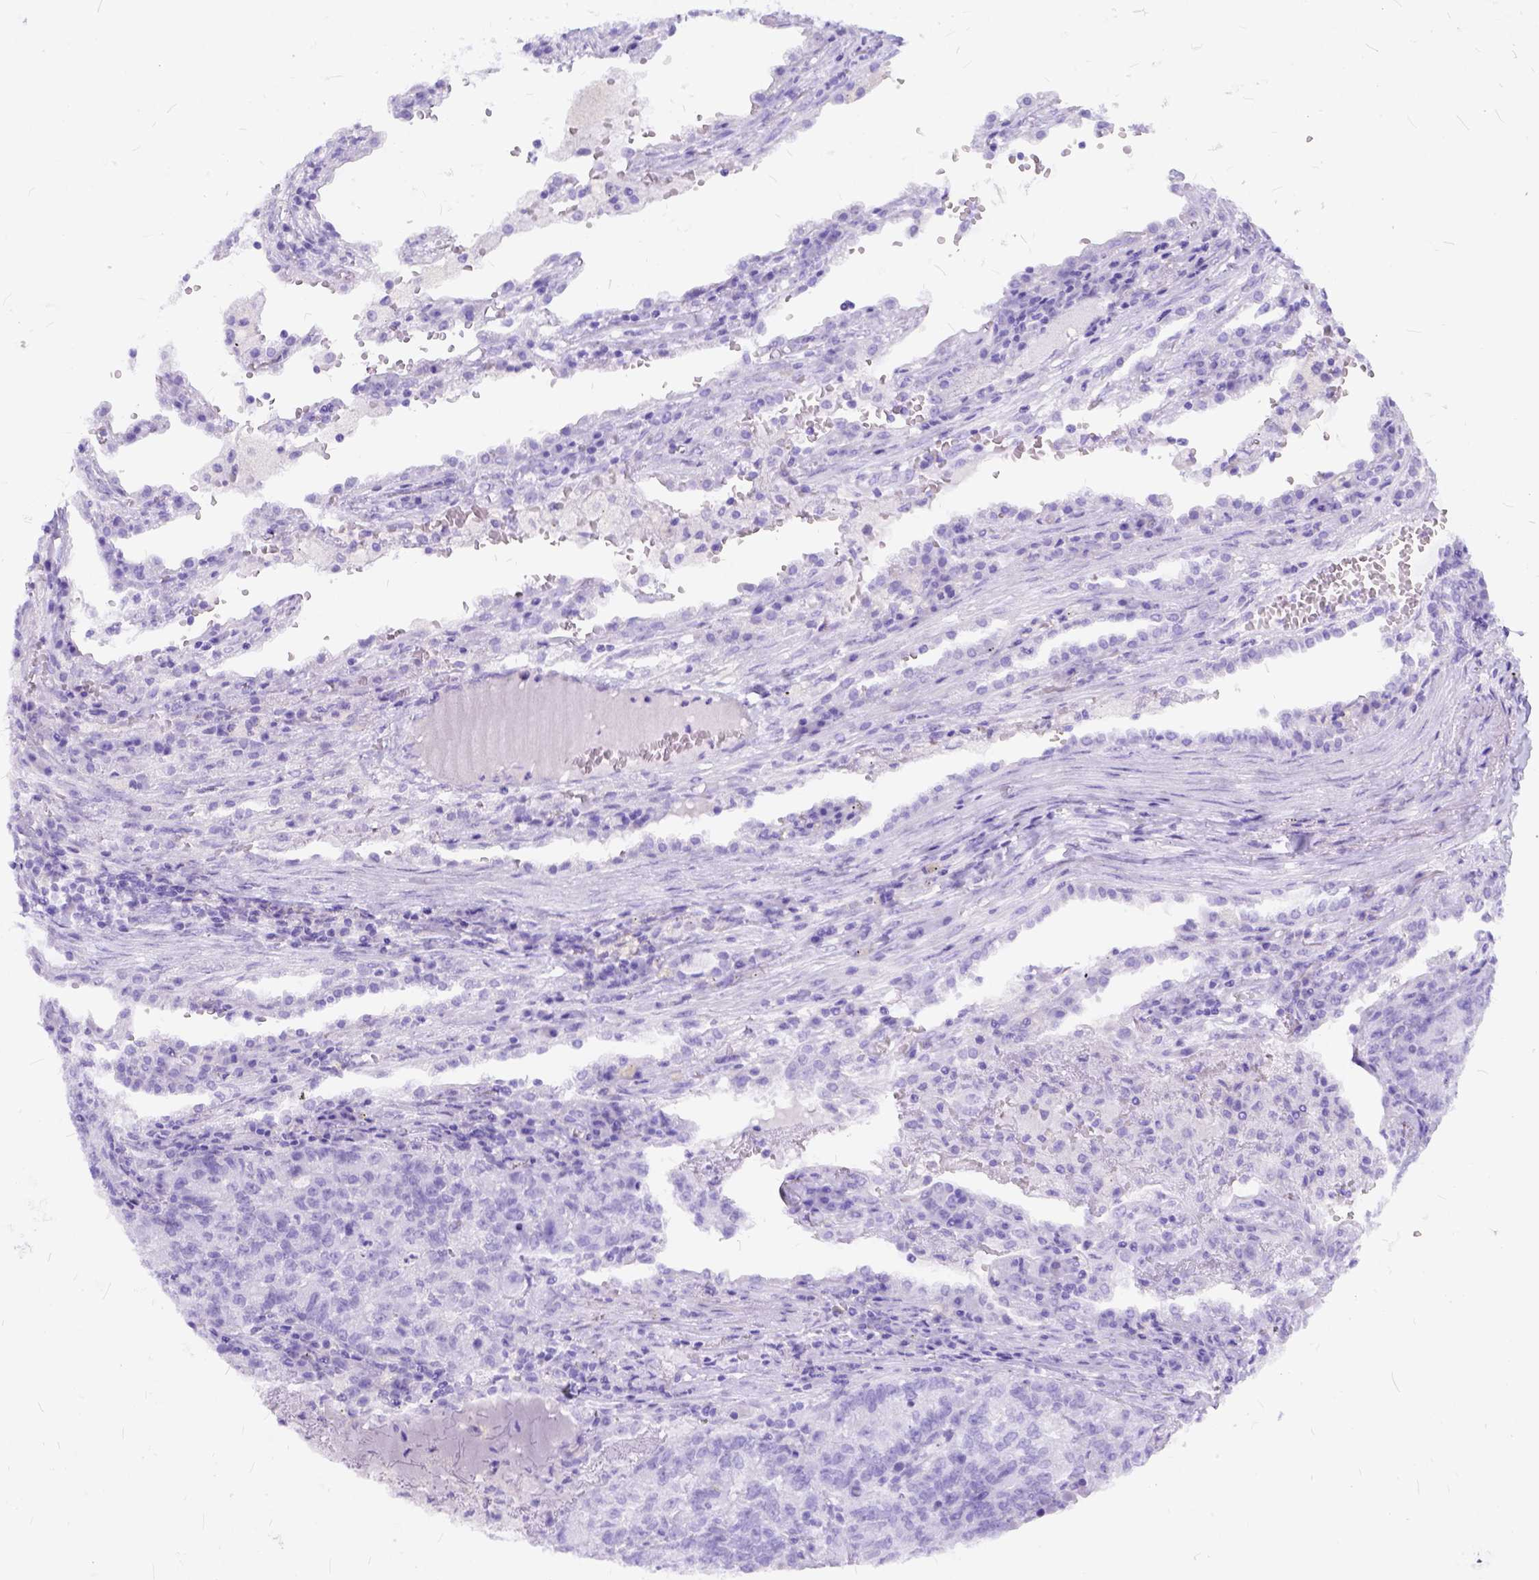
{"staining": {"intensity": "negative", "quantity": "none", "location": "none"}, "tissue": "lung cancer", "cell_type": "Tumor cells", "image_type": "cancer", "snomed": [{"axis": "morphology", "description": "Adenocarcinoma, NOS"}, {"axis": "topography", "description": "Lung"}], "caption": "The photomicrograph shows no significant expression in tumor cells of lung cancer.", "gene": "C1QTNF3", "patient": {"sex": "male", "age": 57}}